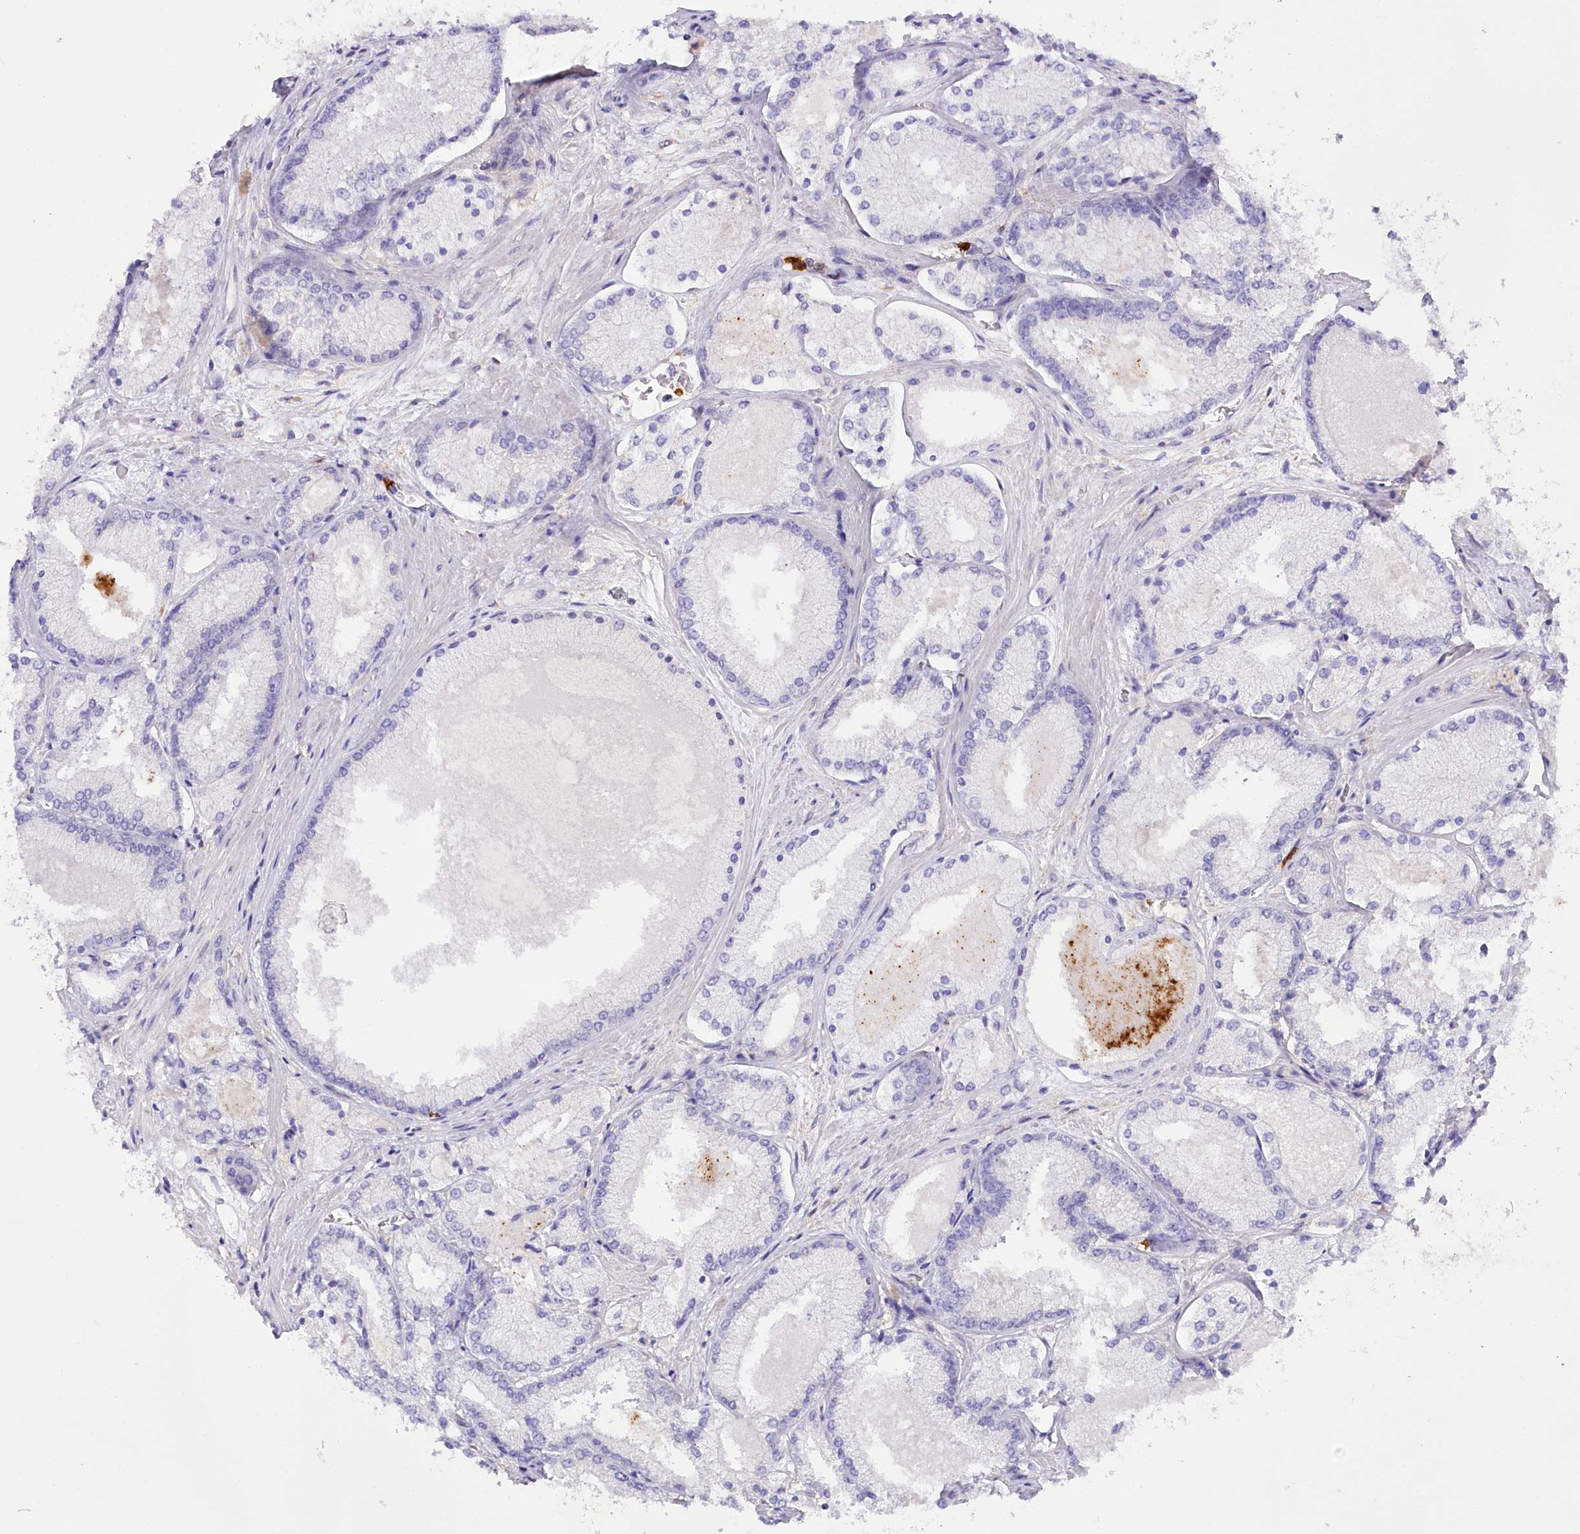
{"staining": {"intensity": "negative", "quantity": "none", "location": "none"}, "tissue": "prostate cancer", "cell_type": "Tumor cells", "image_type": "cancer", "snomed": [{"axis": "morphology", "description": "Adenocarcinoma, Low grade"}, {"axis": "topography", "description": "Prostate"}], "caption": "An IHC photomicrograph of prostate low-grade adenocarcinoma is shown. There is no staining in tumor cells of prostate low-grade adenocarcinoma.", "gene": "DPYD", "patient": {"sex": "male", "age": 74}}